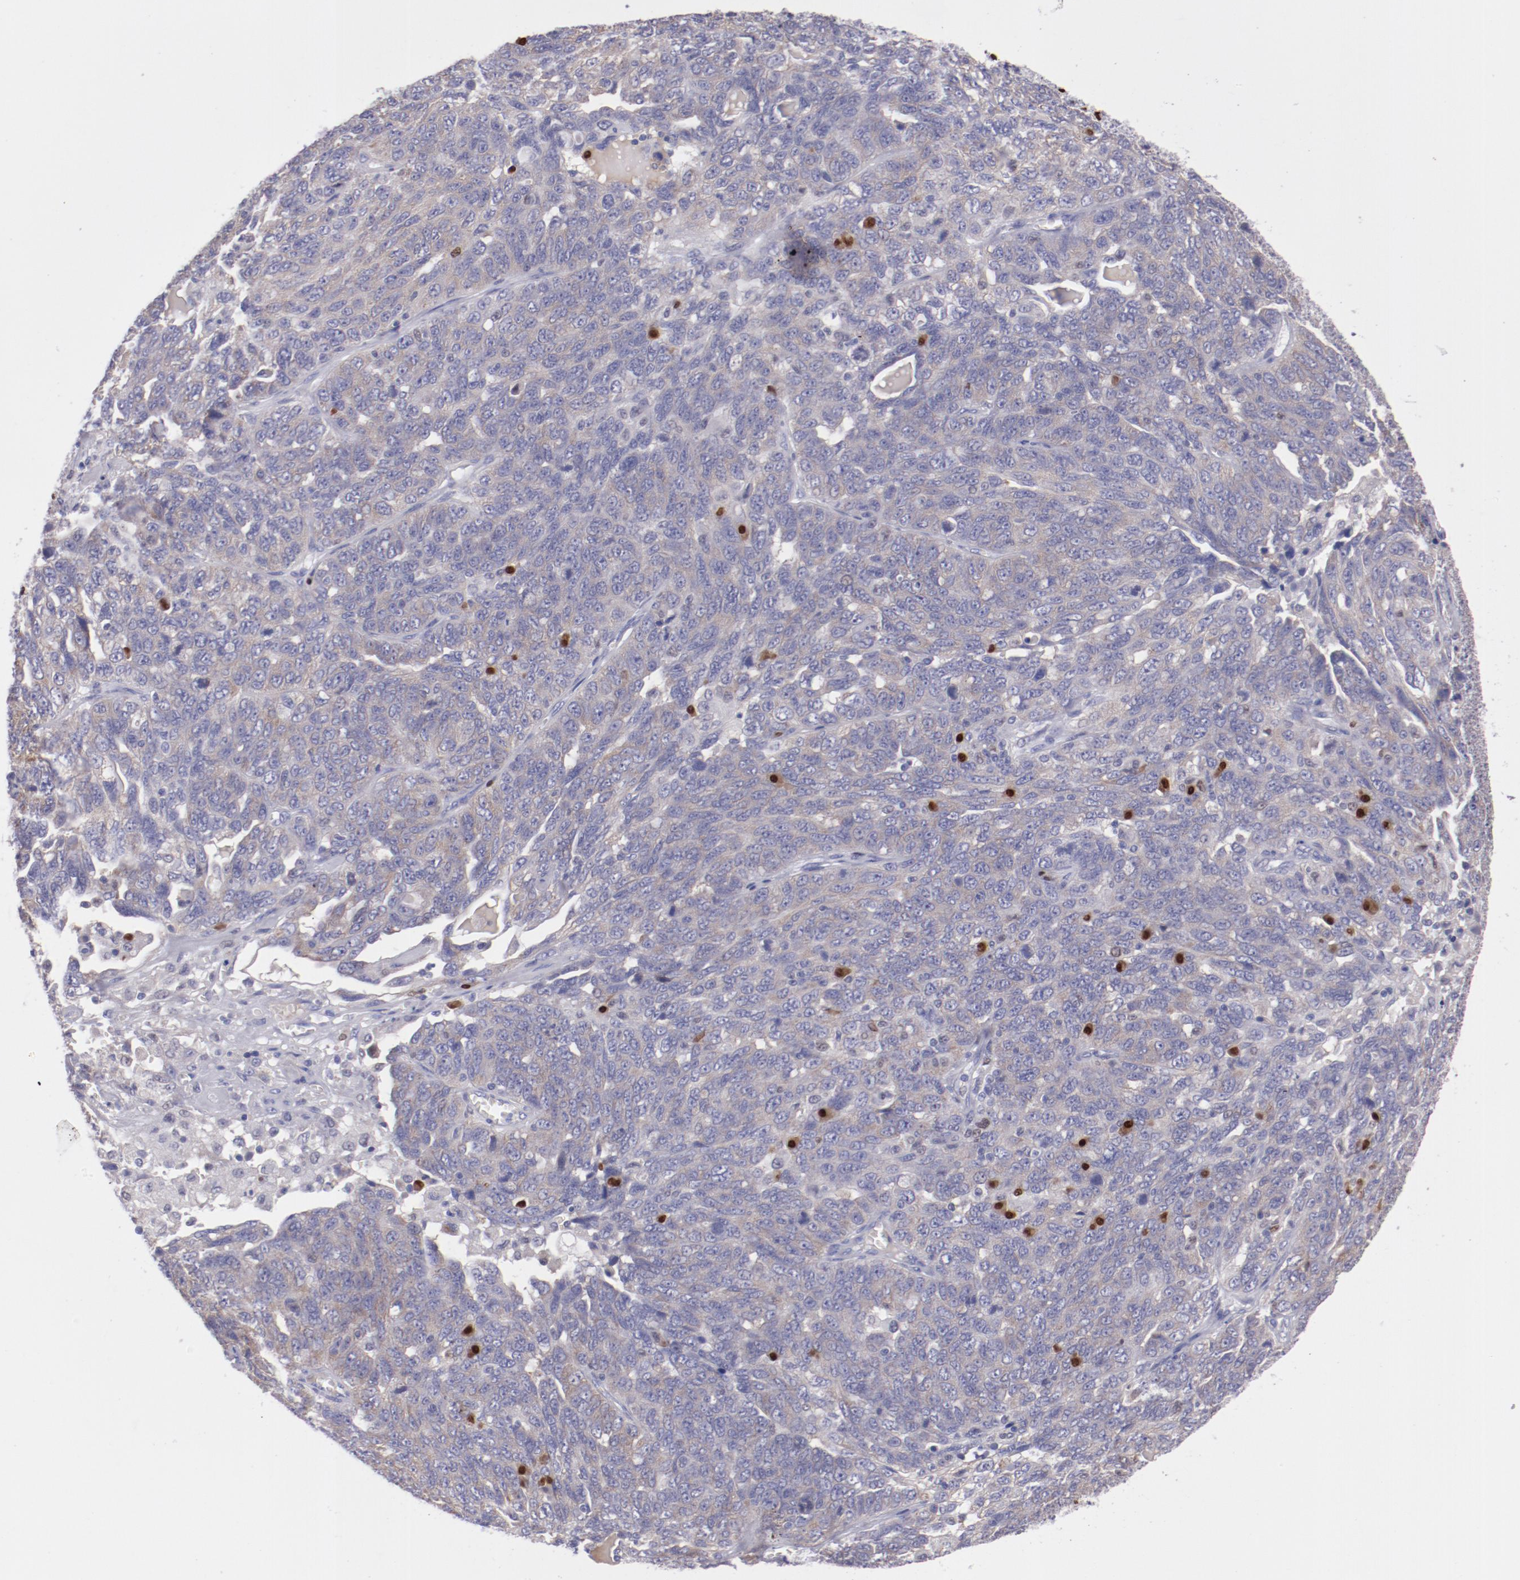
{"staining": {"intensity": "weak", "quantity": ">75%", "location": "cytoplasmic/membranous"}, "tissue": "ovarian cancer", "cell_type": "Tumor cells", "image_type": "cancer", "snomed": [{"axis": "morphology", "description": "Cystadenocarcinoma, serous, NOS"}, {"axis": "topography", "description": "Ovary"}], "caption": "A brown stain highlights weak cytoplasmic/membranous expression of a protein in ovarian cancer tumor cells. (DAB (3,3'-diaminobenzidine) IHC, brown staining for protein, blue staining for nuclei).", "gene": "IRF8", "patient": {"sex": "female", "age": 71}}